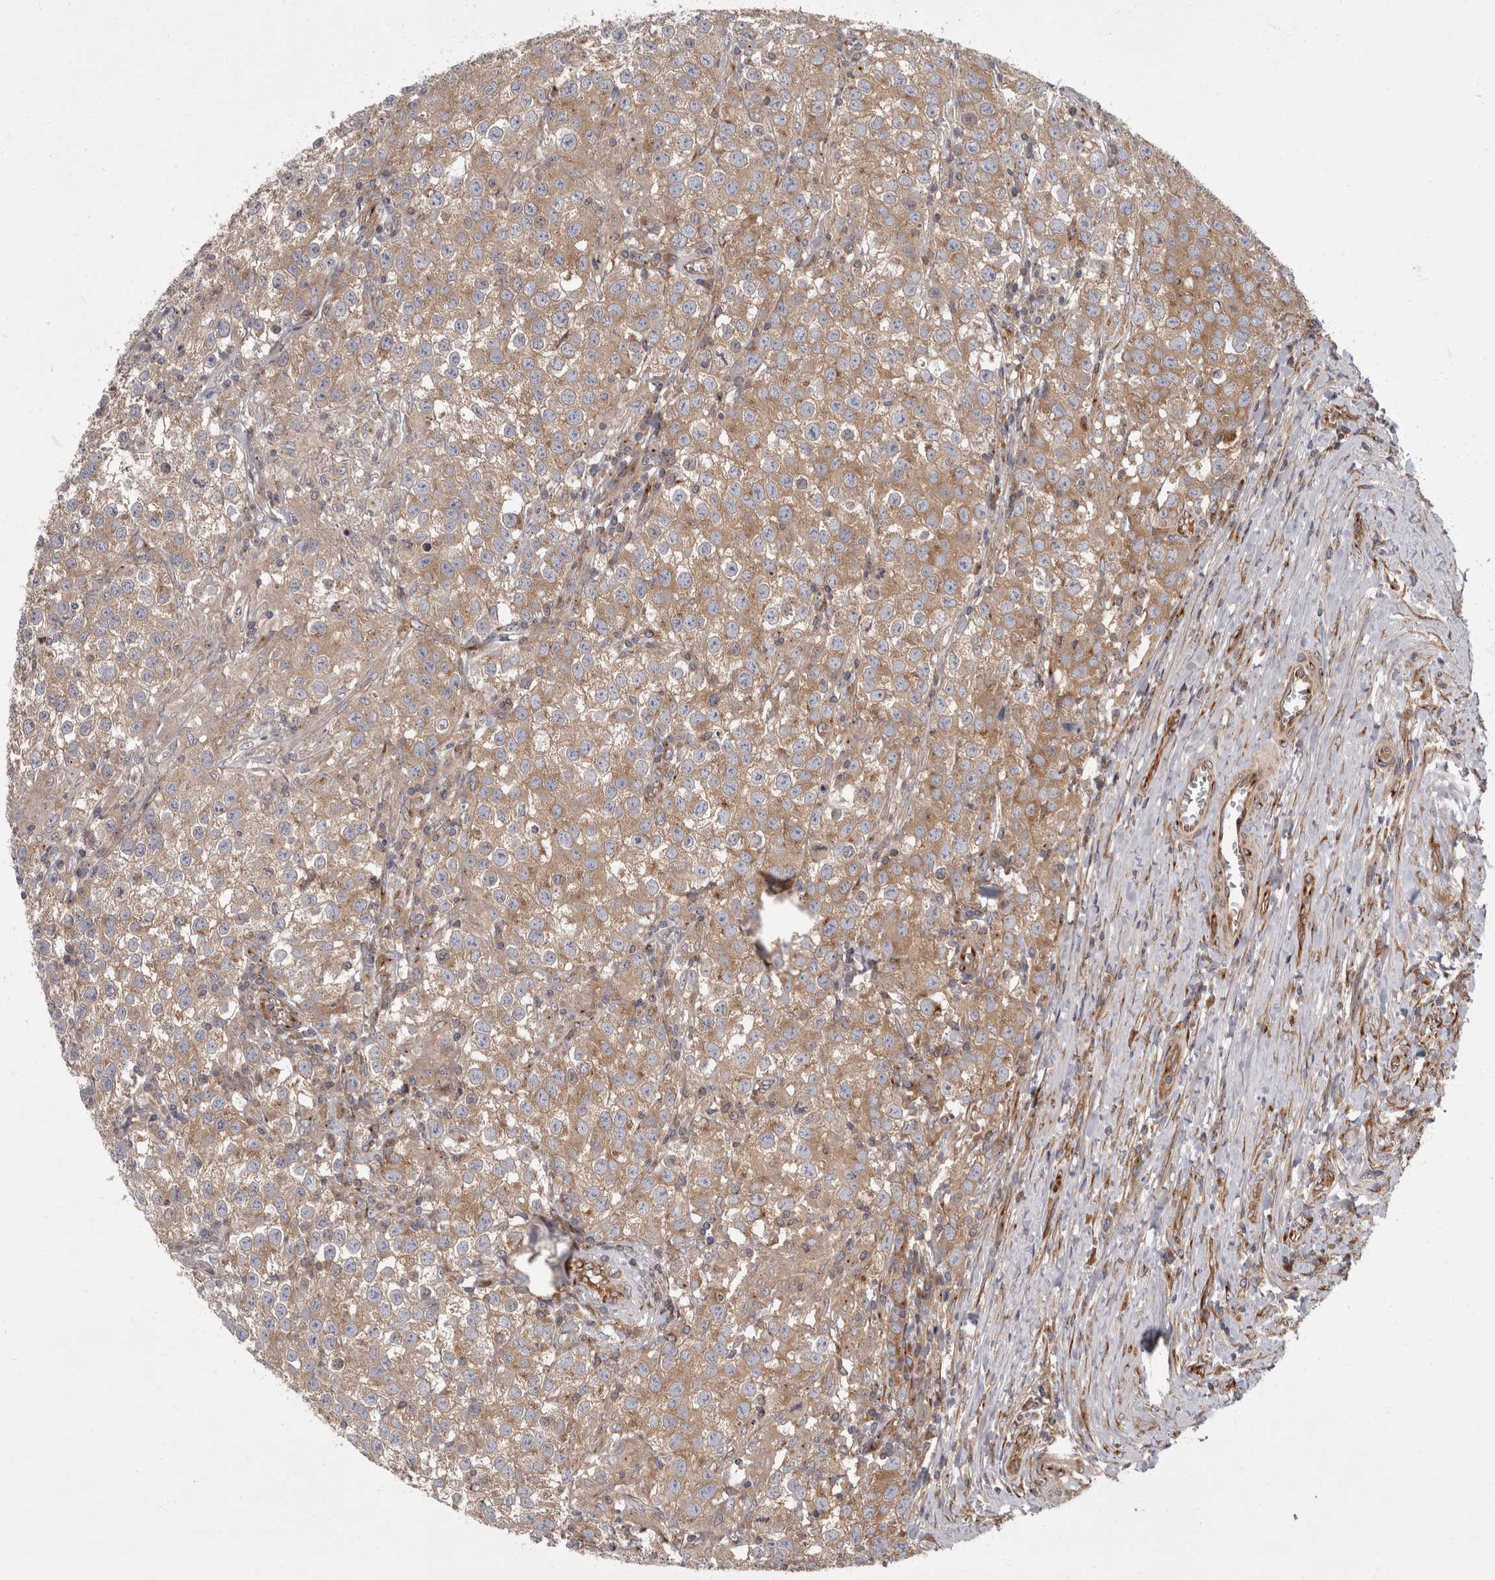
{"staining": {"intensity": "moderate", "quantity": ">75%", "location": "cytoplasmic/membranous"}, "tissue": "testis cancer", "cell_type": "Tumor cells", "image_type": "cancer", "snomed": [{"axis": "morphology", "description": "Seminoma, NOS"}, {"axis": "morphology", "description": "Carcinoma, Embryonal, NOS"}, {"axis": "topography", "description": "Testis"}], "caption": "Embryonal carcinoma (testis) stained with a protein marker shows moderate staining in tumor cells.", "gene": "HOOK3", "patient": {"sex": "male", "age": 43}}